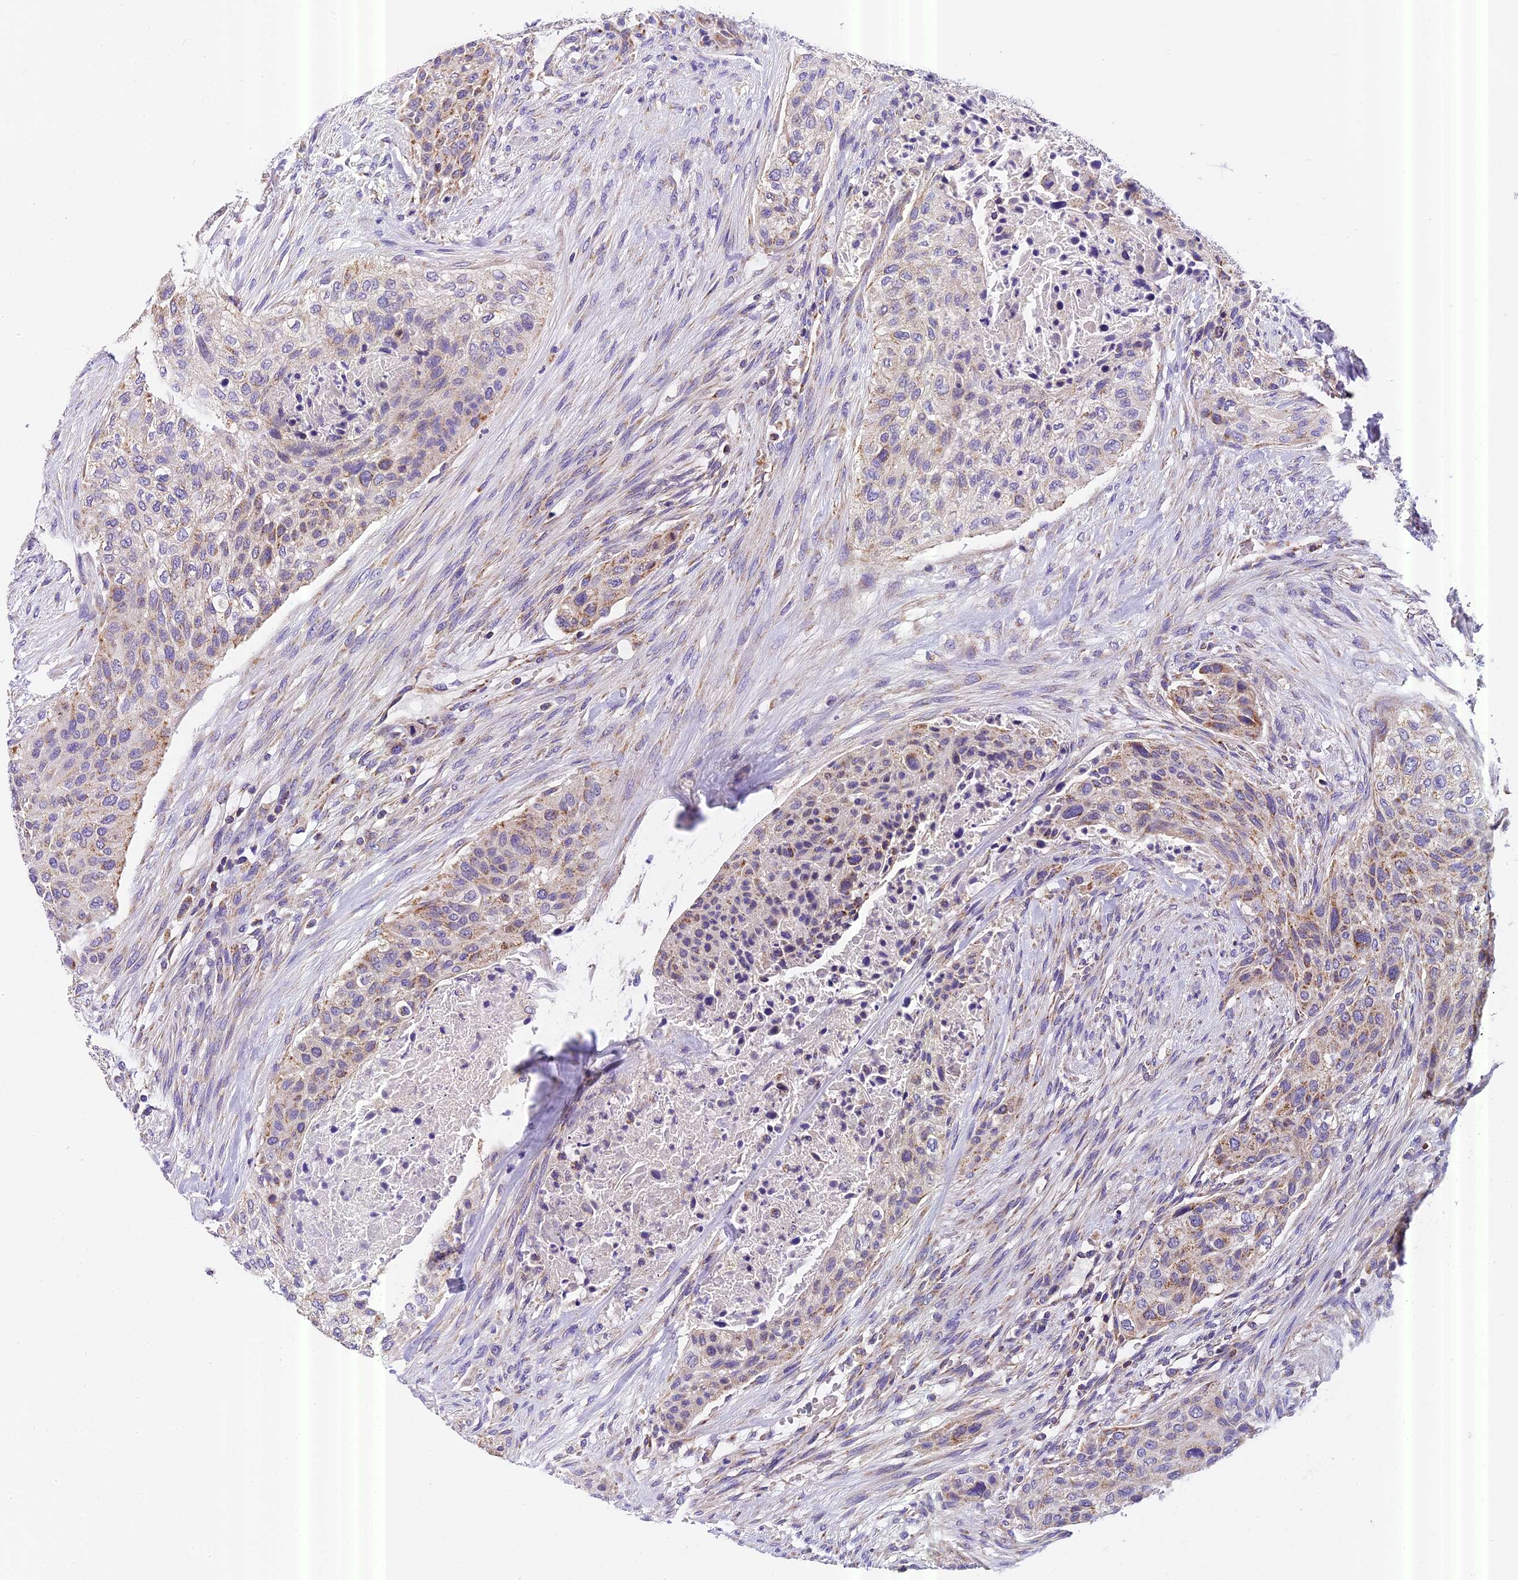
{"staining": {"intensity": "weak", "quantity": "25%-75%", "location": "cytoplasmic/membranous"}, "tissue": "urothelial cancer", "cell_type": "Tumor cells", "image_type": "cancer", "snomed": [{"axis": "morphology", "description": "Urothelial carcinoma, High grade"}, {"axis": "topography", "description": "Urinary bladder"}], "caption": "This is a micrograph of immunohistochemistry staining of urothelial cancer, which shows weak positivity in the cytoplasmic/membranous of tumor cells.", "gene": "MGME1", "patient": {"sex": "male", "age": 35}}